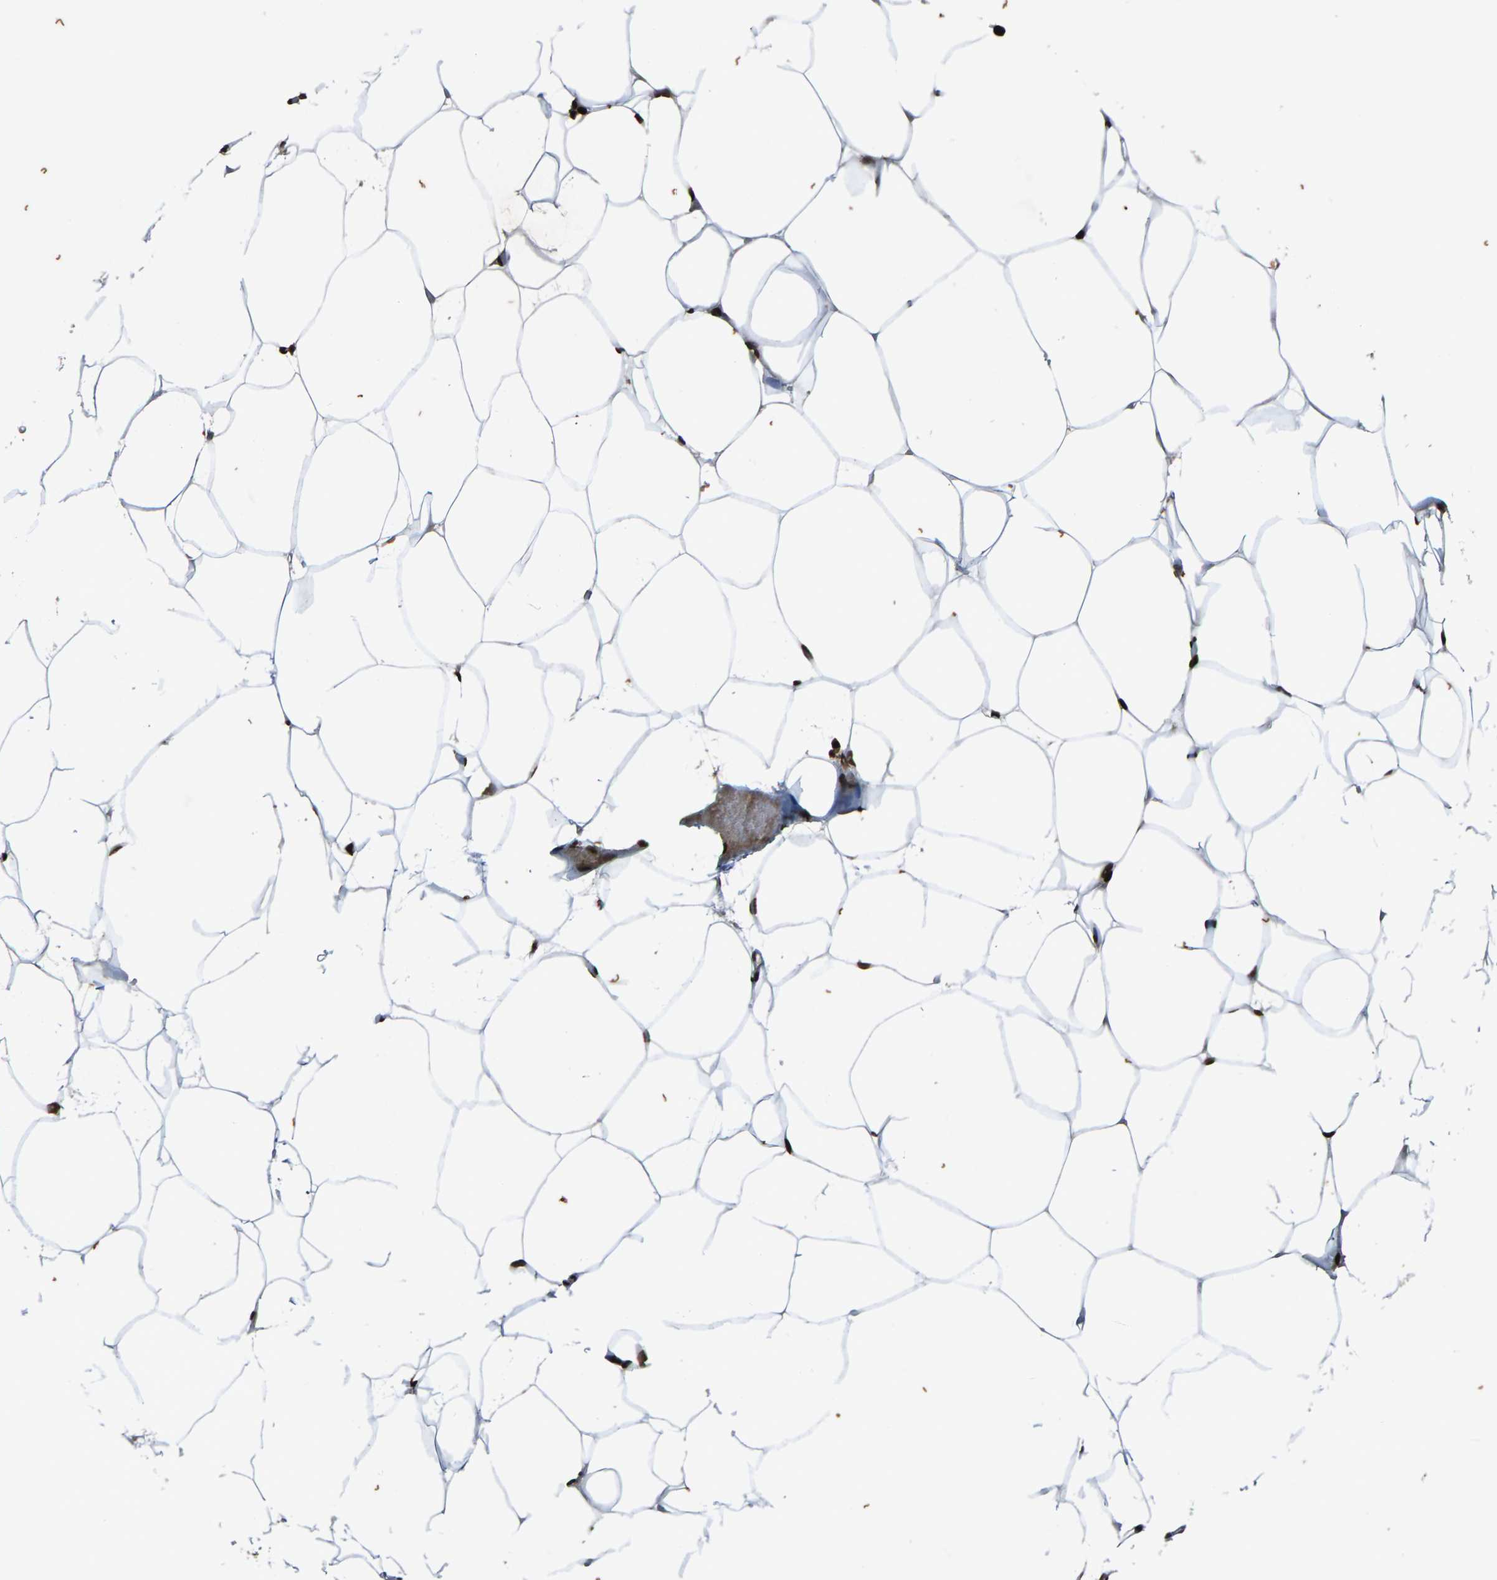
{"staining": {"intensity": "strong", "quantity": ">75%", "location": "nuclear"}, "tissue": "adipose tissue", "cell_type": "Adipocytes", "image_type": "normal", "snomed": [{"axis": "morphology", "description": "Normal tissue, NOS"}, {"axis": "topography", "description": "Breast"}, {"axis": "topography", "description": "Adipose tissue"}], "caption": "This micrograph shows immunohistochemistry (IHC) staining of unremarkable human adipose tissue, with high strong nuclear positivity in about >75% of adipocytes.", "gene": "H4C1", "patient": {"sex": "female", "age": 25}}